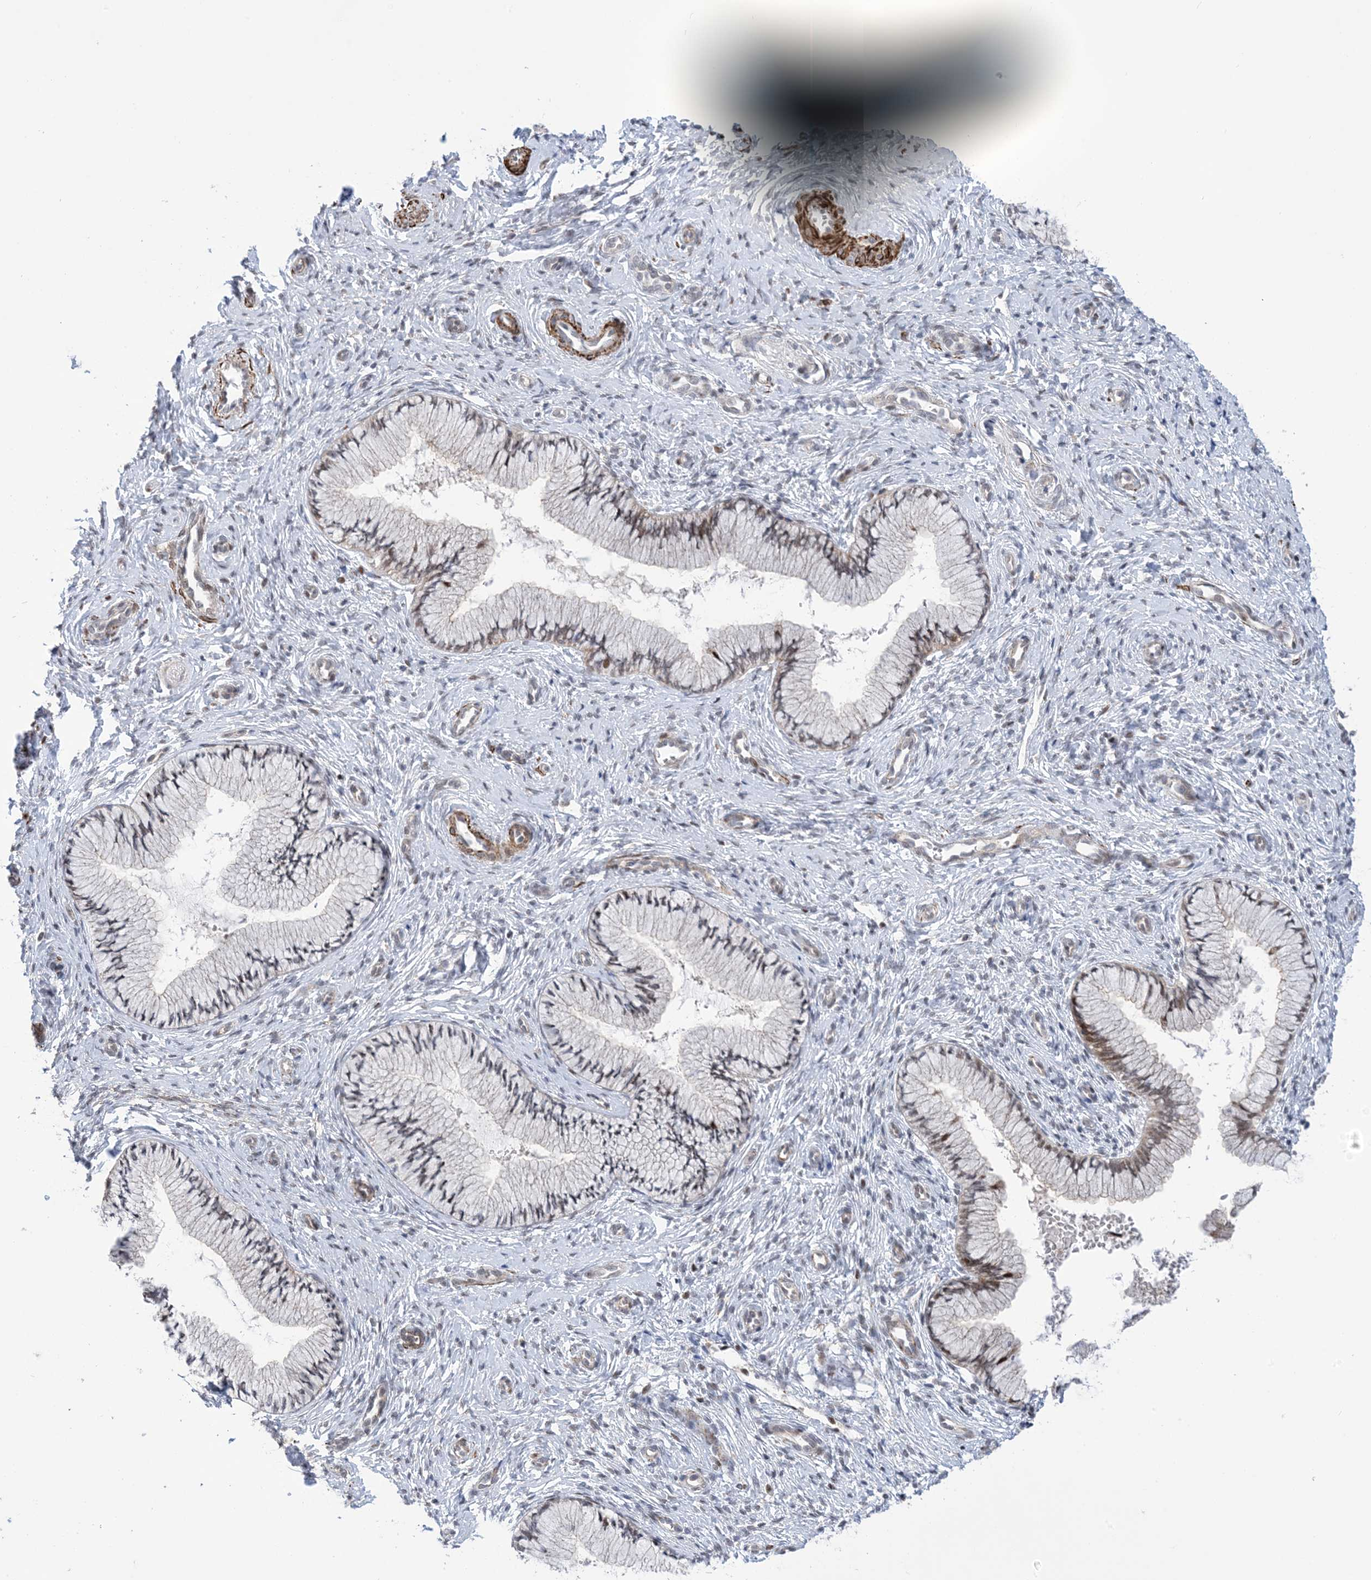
{"staining": {"intensity": "weak", "quantity": "<25%", "location": "cytoplasmic/membranous"}, "tissue": "cervix", "cell_type": "Glandular cells", "image_type": "normal", "snomed": [{"axis": "morphology", "description": "Normal tissue, NOS"}, {"axis": "topography", "description": "Cervix"}], "caption": "DAB (3,3'-diaminobenzidine) immunohistochemical staining of normal human cervix reveals no significant expression in glandular cells.", "gene": "ZNF8", "patient": {"sex": "female", "age": 27}}